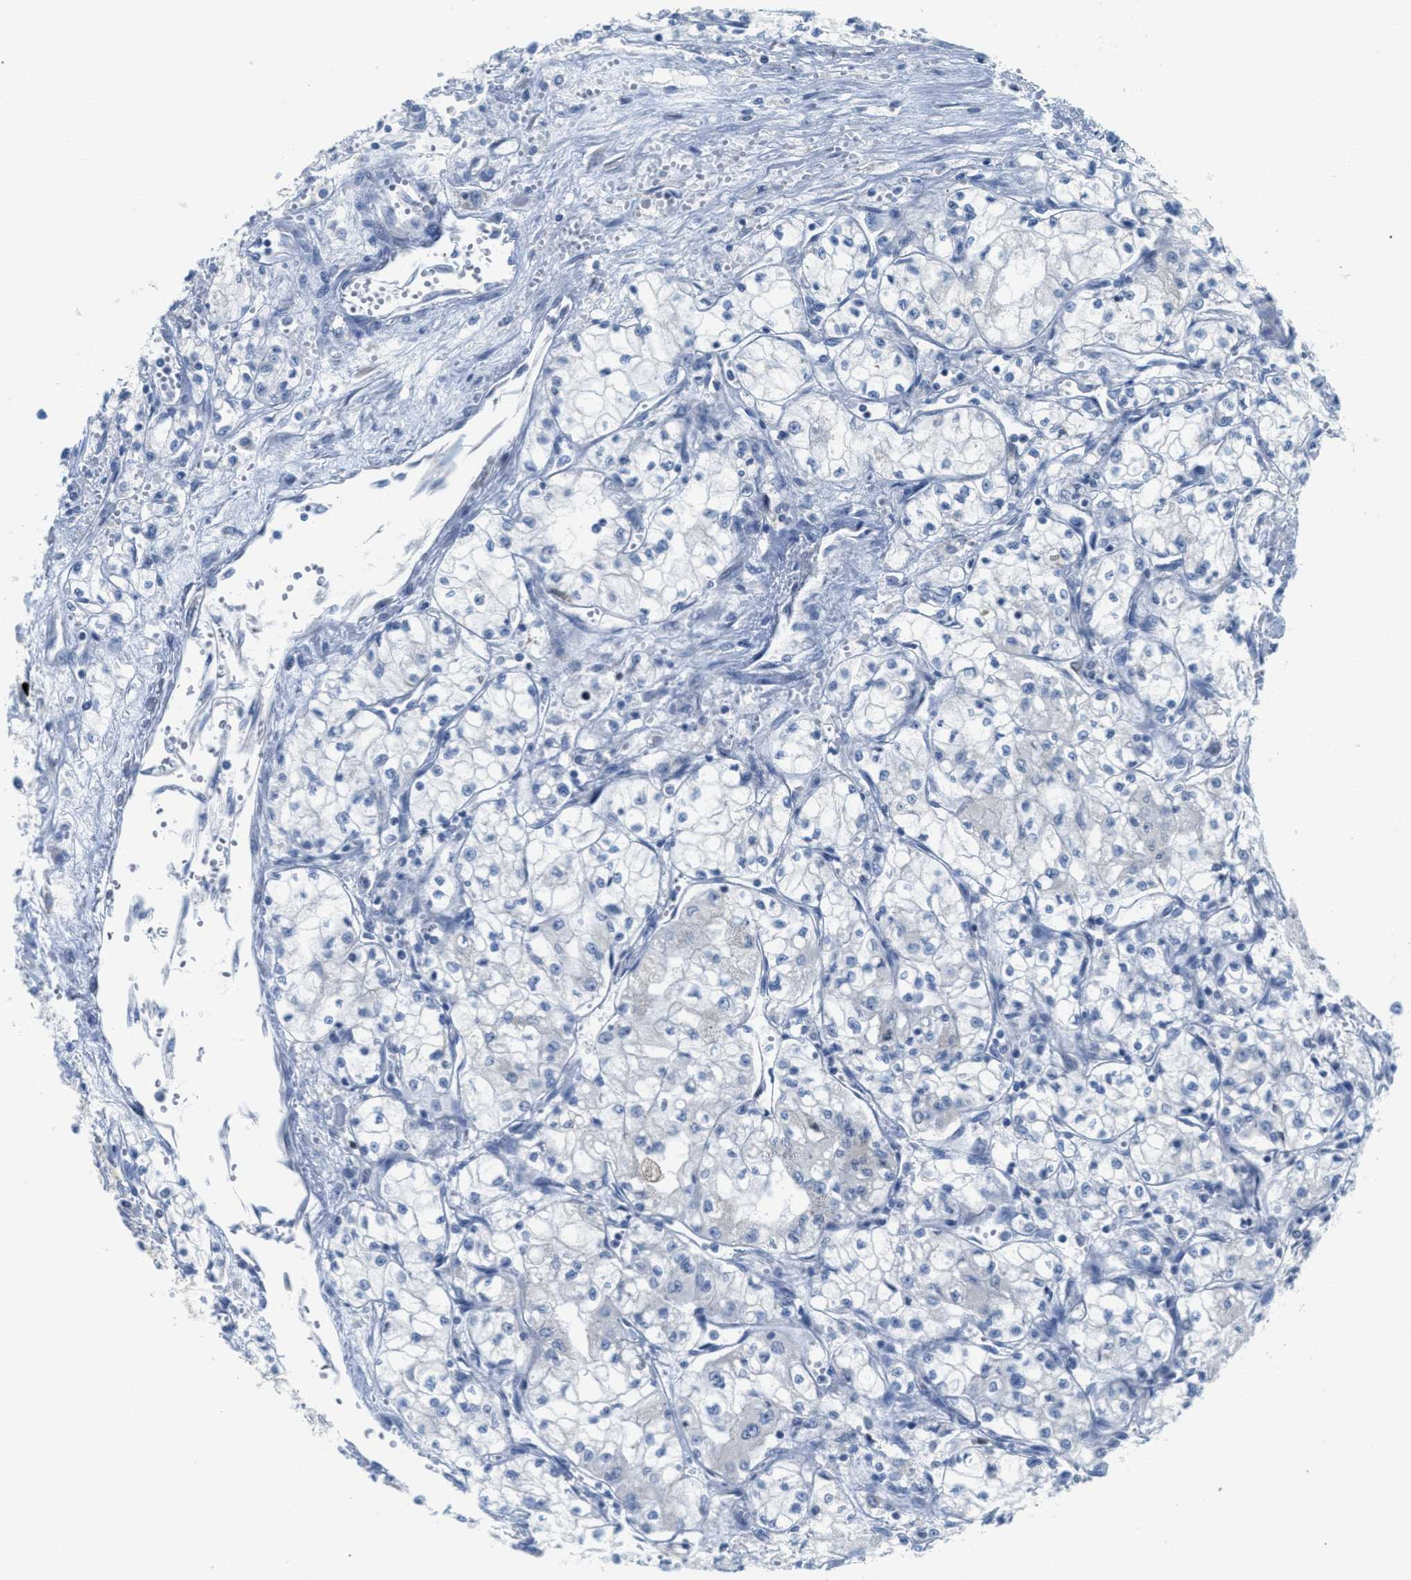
{"staining": {"intensity": "negative", "quantity": "none", "location": "none"}, "tissue": "renal cancer", "cell_type": "Tumor cells", "image_type": "cancer", "snomed": [{"axis": "morphology", "description": "Normal tissue, NOS"}, {"axis": "morphology", "description": "Adenocarcinoma, NOS"}, {"axis": "topography", "description": "Kidney"}], "caption": "Immunohistochemistry histopathology image of human adenocarcinoma (renal) stained for a protein (brown), which demonstrates no staining in tumor cells.", "gene": "ORC6", "patient": {"sex": "male", "age": 59}}